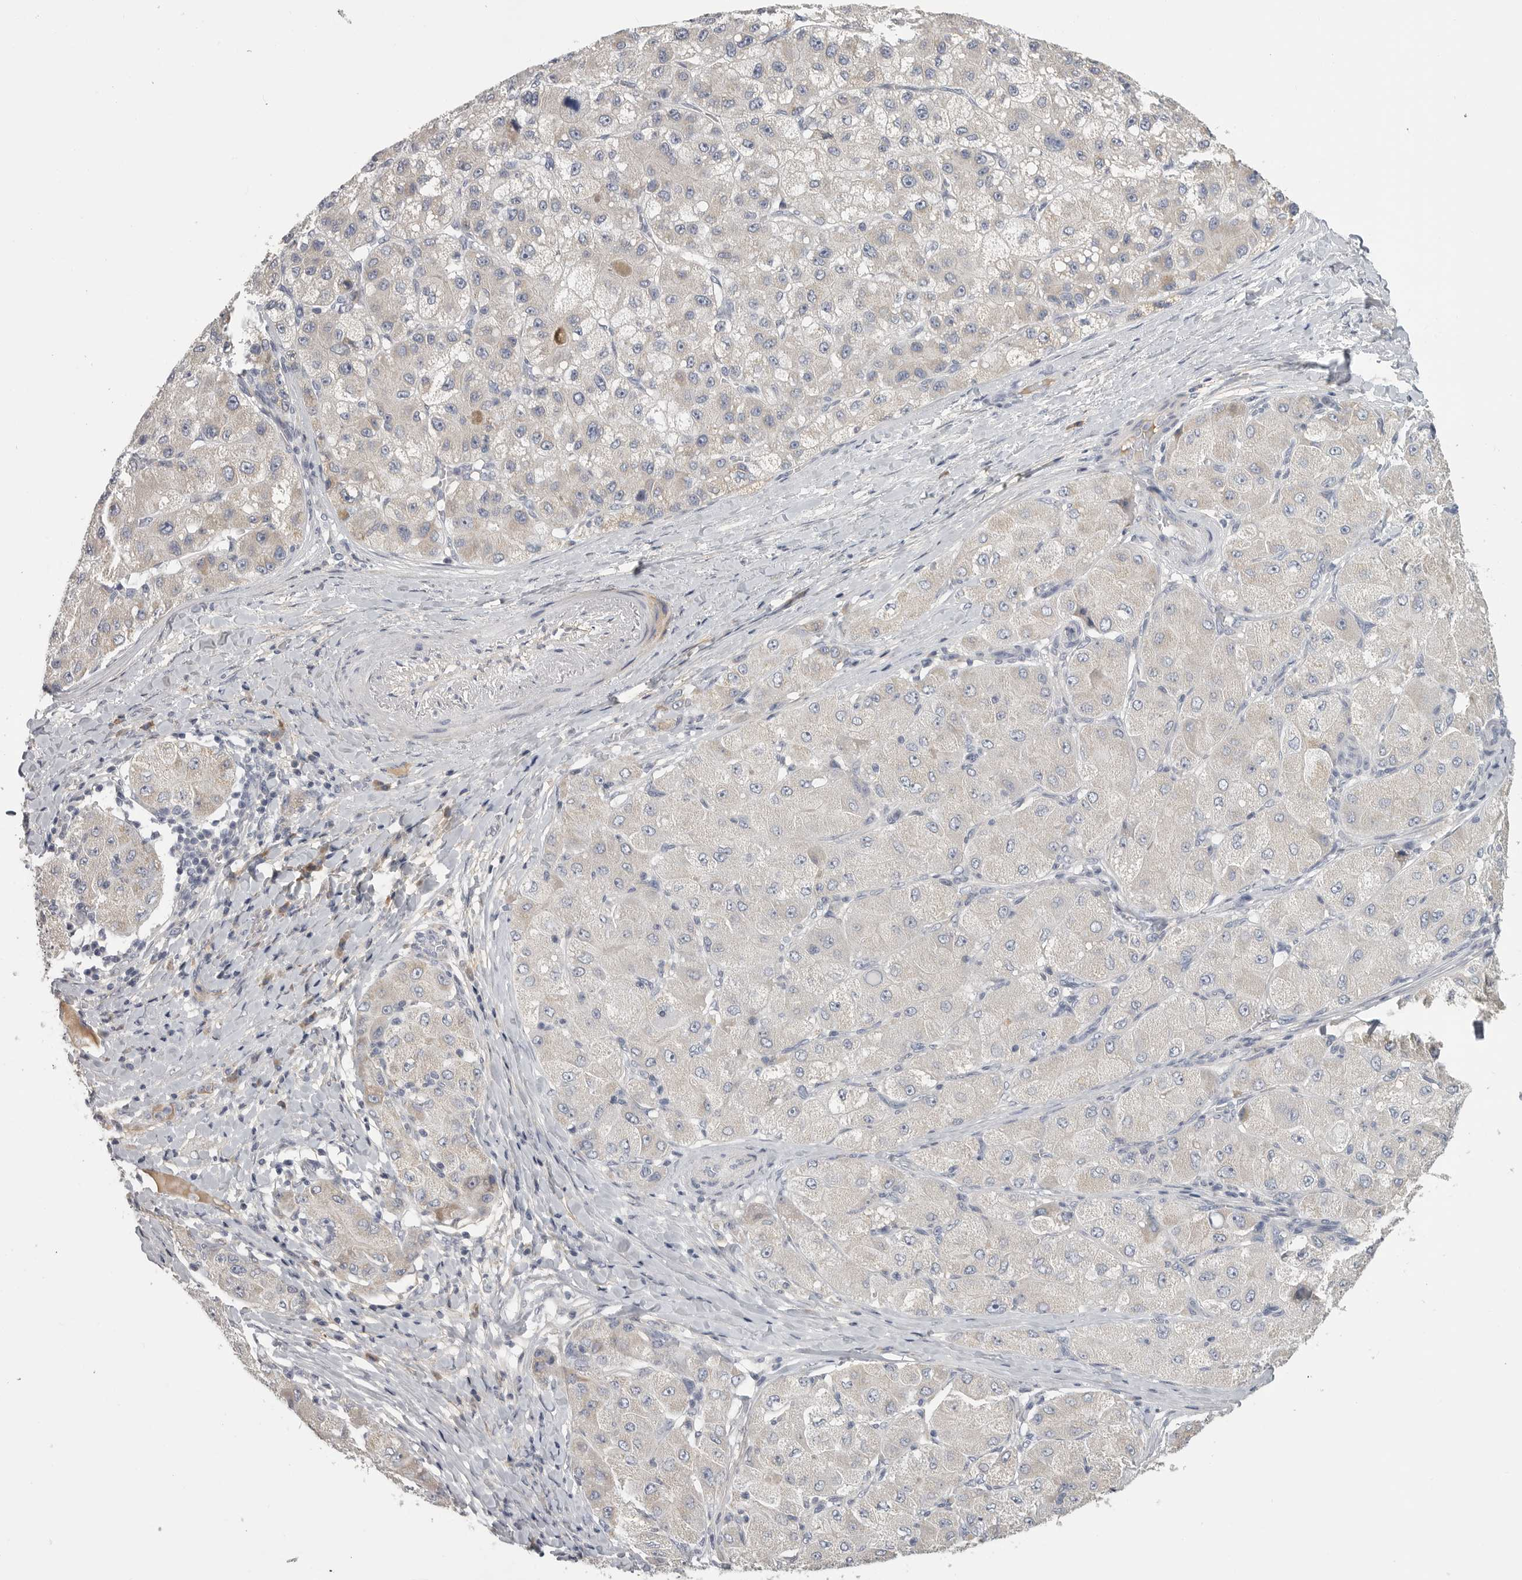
{"staining": {"intensity": "negative", "quantity": "none", "location": "none"}, "tissue": "liver cancer", "cell_type": "Tumor cells", "image_type": "cancer", "snomed": [{"axis": "morphology", "description": "Carcinoma, Hepatocellular, NOS"}, {"axis": "topography", "description": "Liver"}], "caption": "DAB (3,3'-diaminobenzidine) immunohistochemical staining of human hepatocellular carcinoma (liver) exhibits no significant positivity in tumor cells.", "gene": "SDC3", "patient": {"sex": "male", "age": 80}}